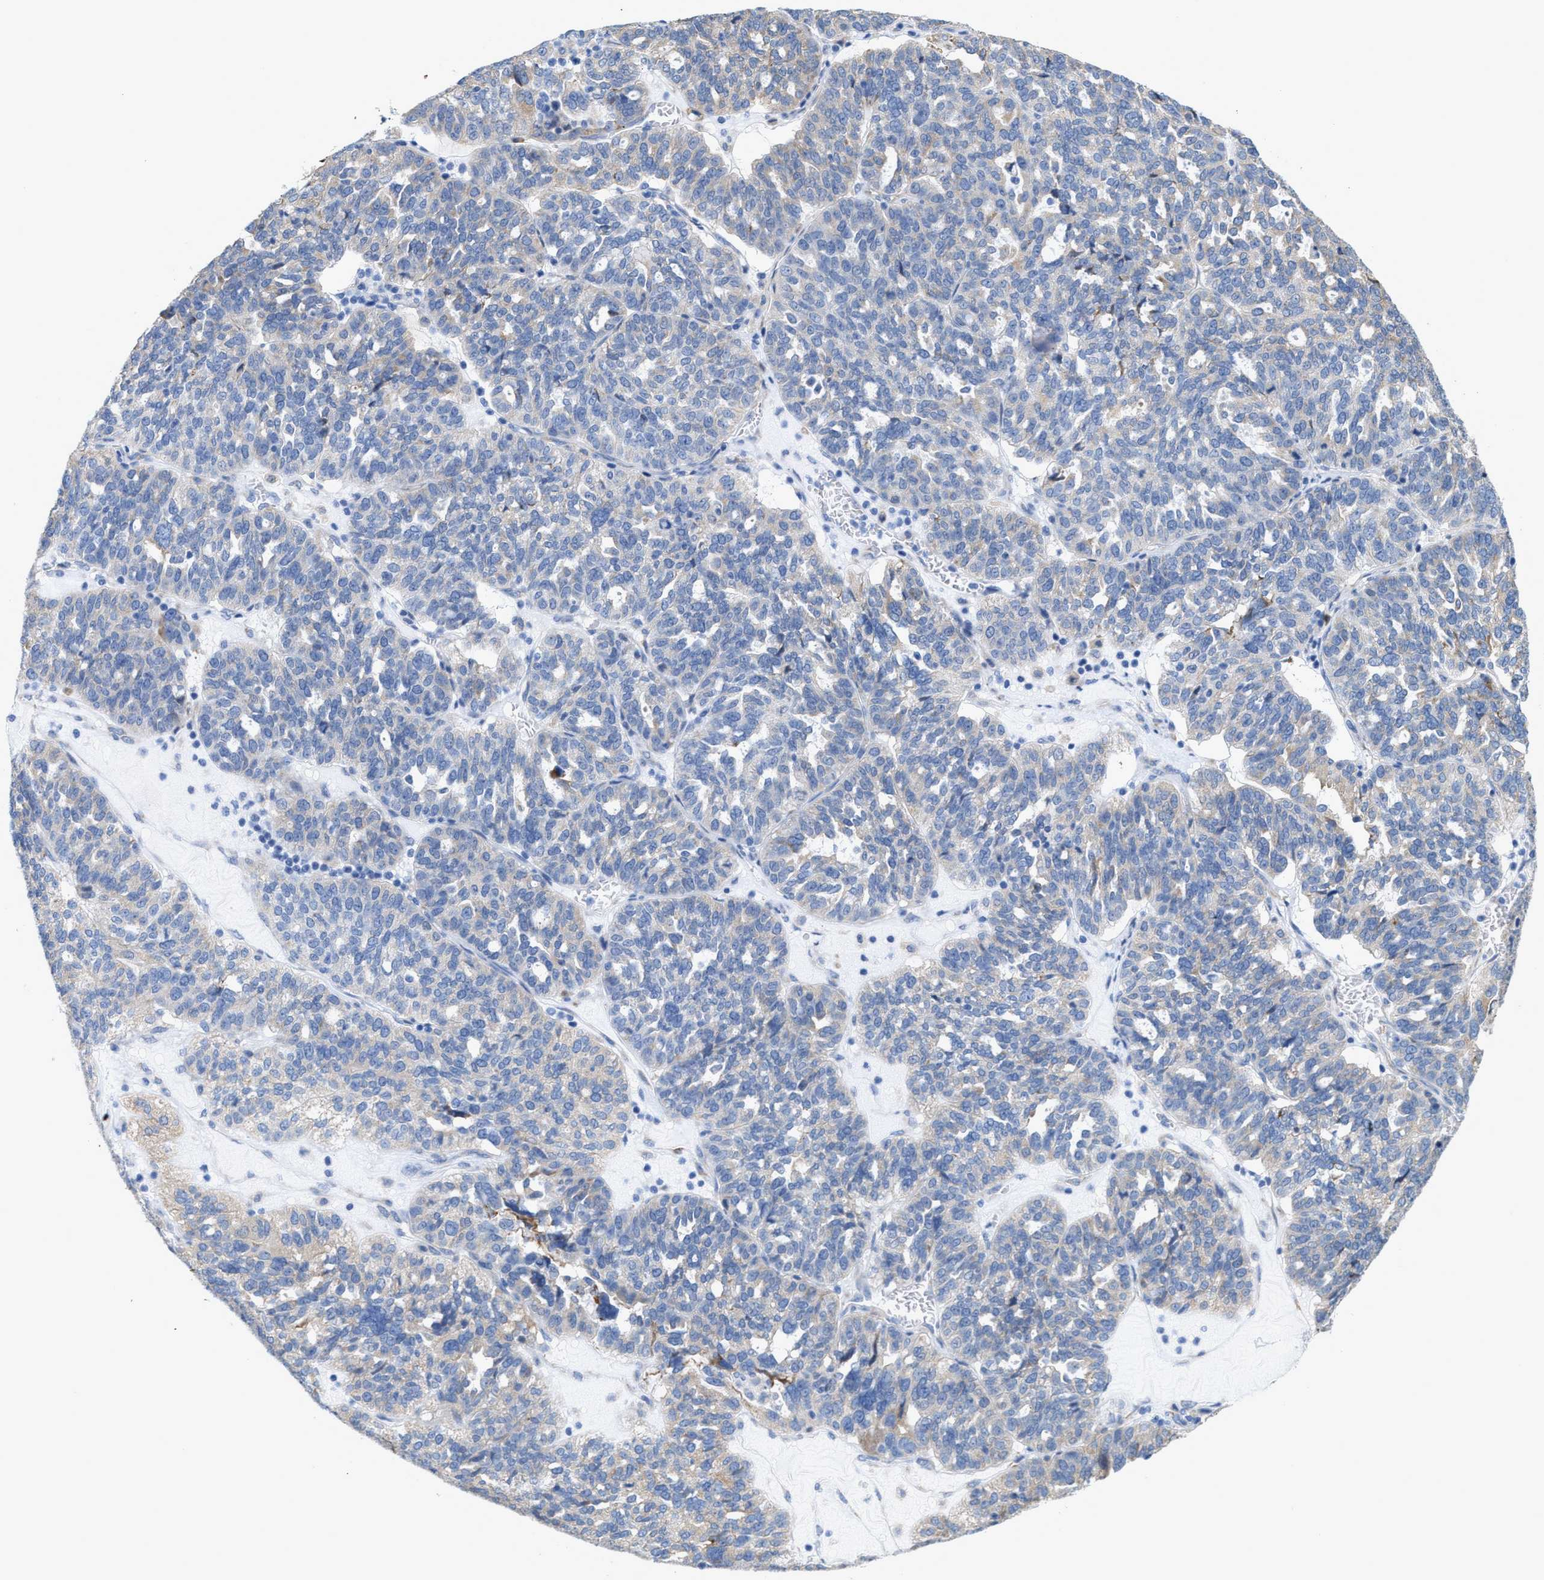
{"staining": {"intensity": "negative", "quantity": "none", "location": "none"}, "tissue": "ovarian cancer", "cell_type": "Tumor cells", "image_type": "cancer", "snomed": [{"axis": "morphology", "description": "Cystadenocarcinoma, serous, NOS"}, {"axis": "topography", "description": "Ovary"}], "caption": "Immunohistochemistry micrograph of neoplastic tissue: ovarian cancer stained with DAB displays no significant protein staining in tumor cells.", "gene": "RYR2", "patient": {"sex": "female", "age": 59}}